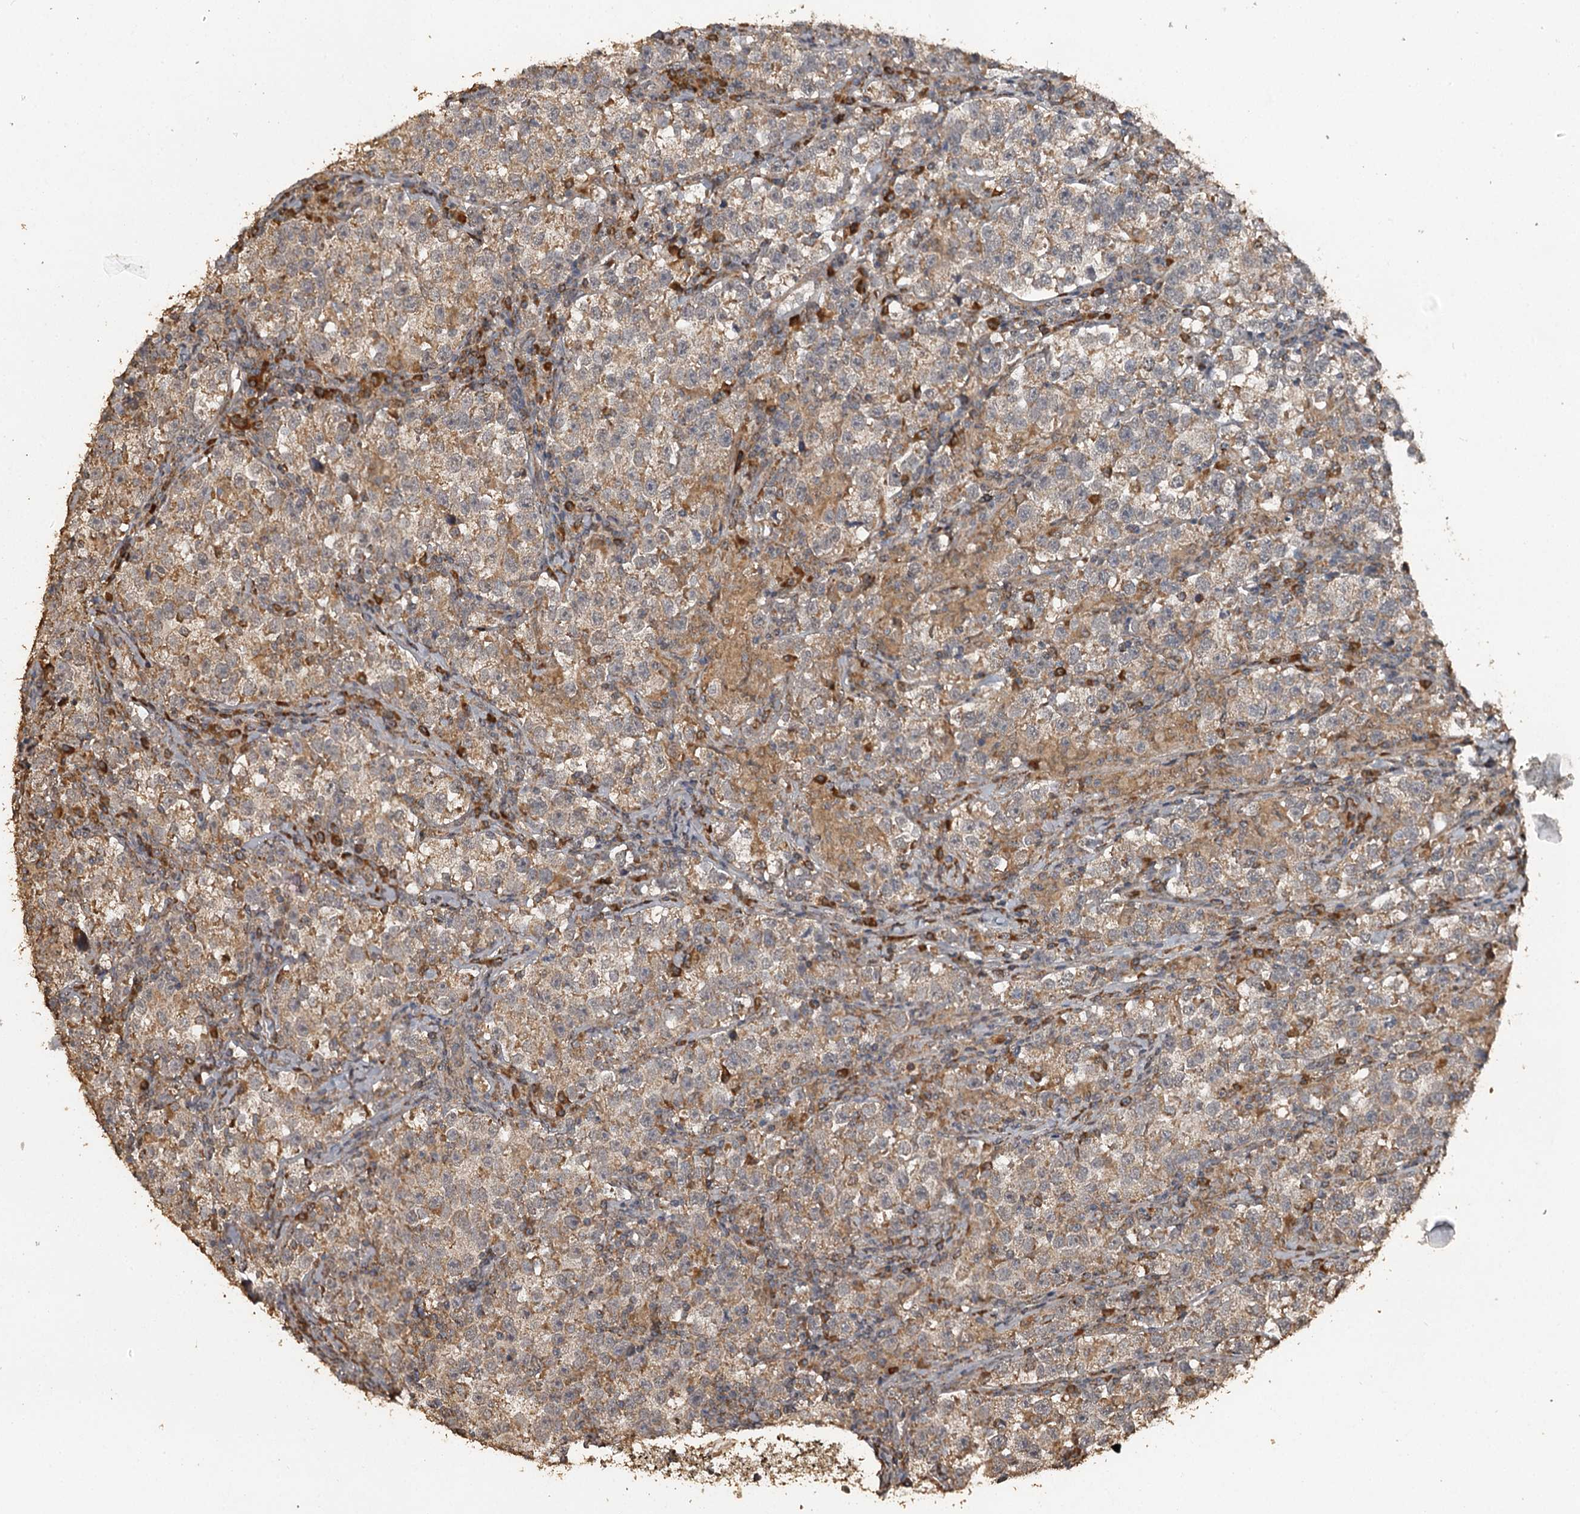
{"staining": {"intensity": "moderate", "quantity": ">75%", "location": "cytoplasmic/membranous"}, "tissue": "testis cancer", "cell_type": "Tumor cells", "image_type": "cancer", "snomed": [{"axis": "morphology", "description": "Normal tissue, NOS"}, {"axis": "morphology", "description": "Seminoma, NOS"}, {"axis": "topography", "description": "Testis"}], "caption": "Moderate cytoplasmic/membranous staining for a protein is identified in about >75% of tumor cells of seminoma (testis) using IHC.", "gene": "WIPI1", "patient": {"sex": "male", "age": 43}}